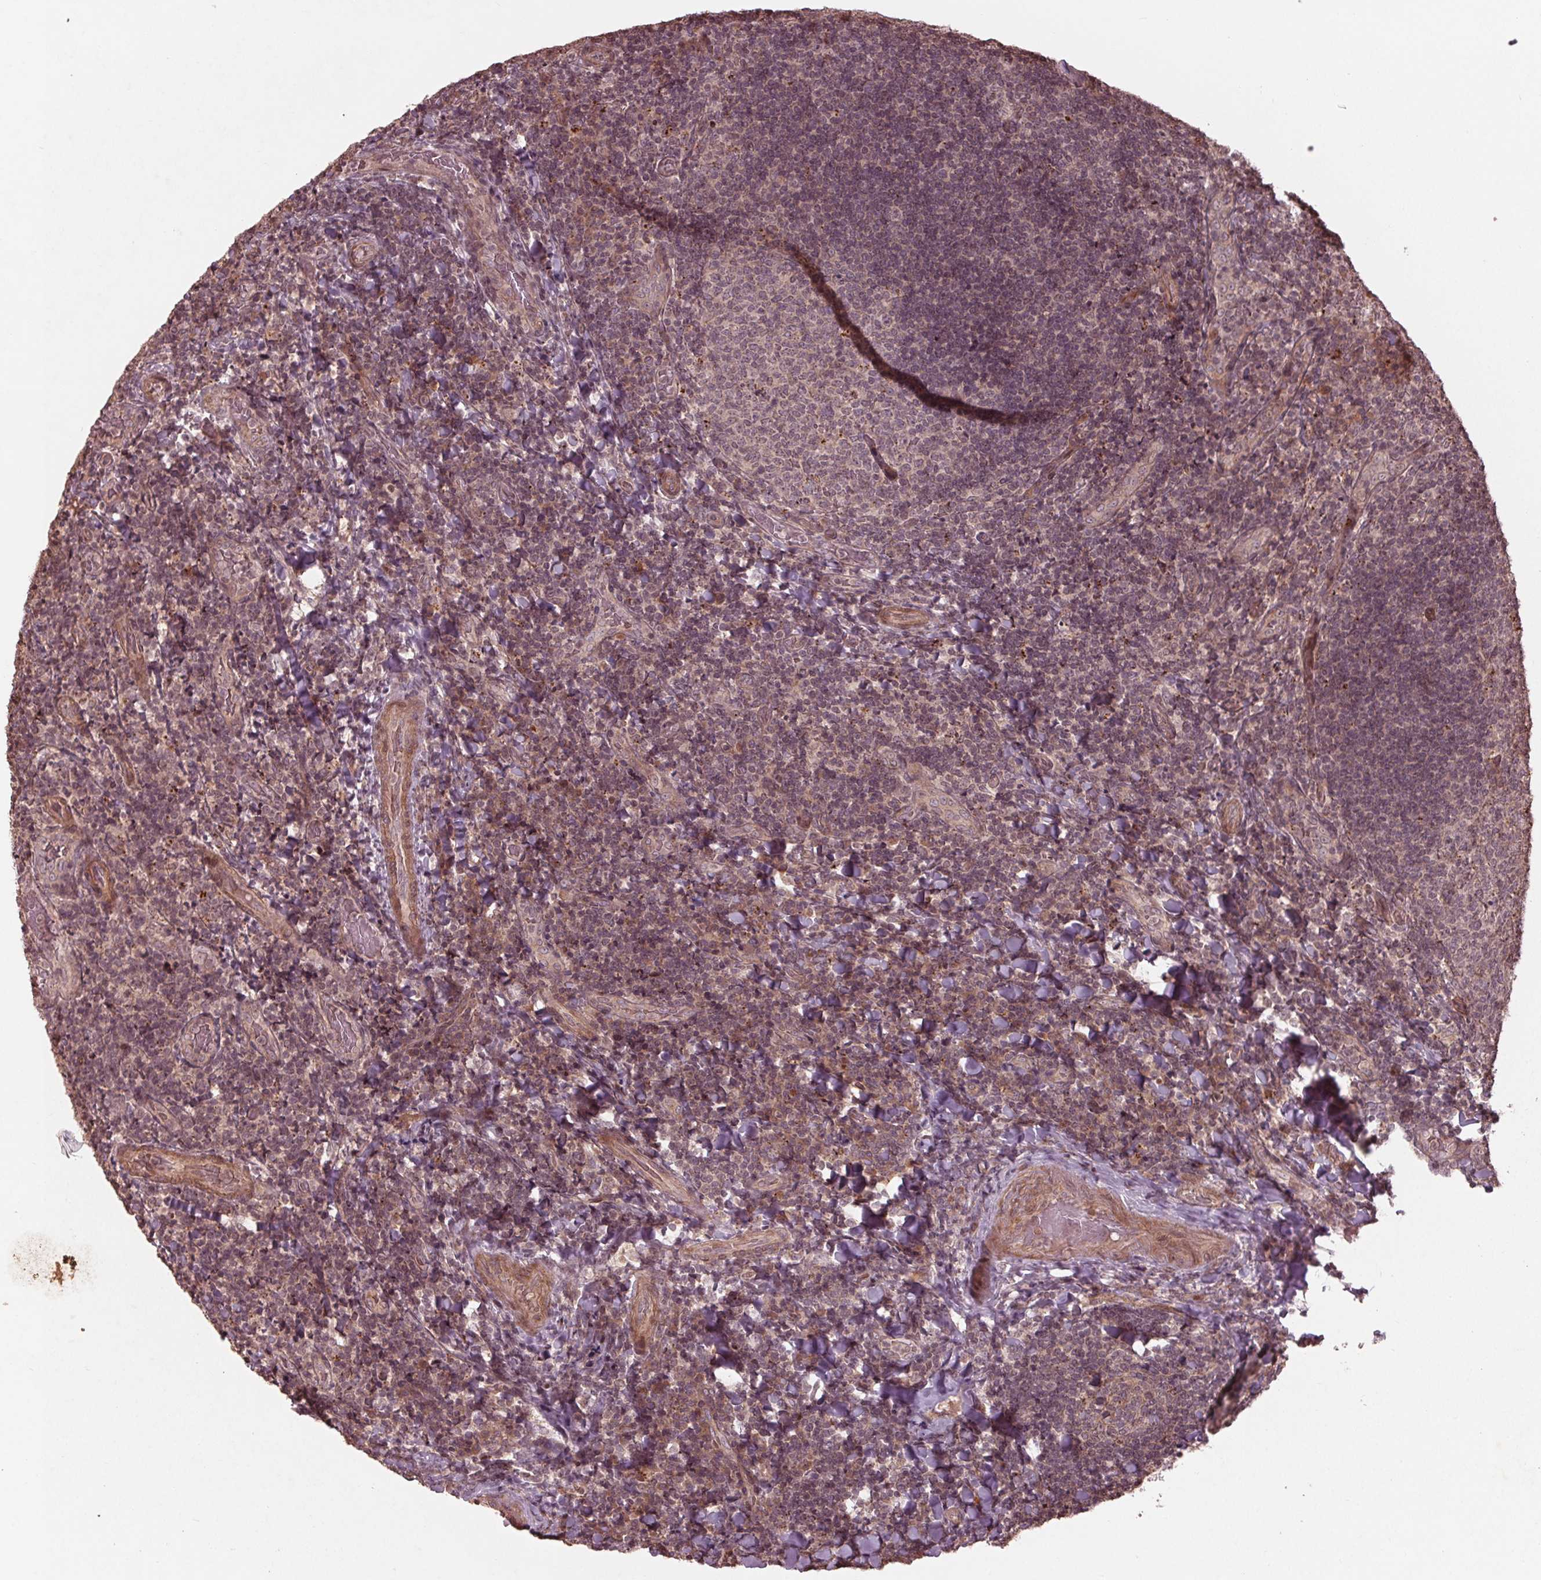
{"staining": {"intensity": "weak", "quantity": "<25%", "location": "cytoplasmic/membranous,nuclear"}, "tissue": "tonsil", "cell_type": "Germinal center cells", "image_type": "normal", "snomed": [{"axis": "morphology", "description": "Normal tissue, NOS"}, {"axis": "topography", "description": "Tonsil"}], "caption": "Immunohistochemistry of normal tonsil demonstrates no positivity in germinal center cells.", "gene": "CDKL4", "patient": {"sex": "male", "age": 17}}